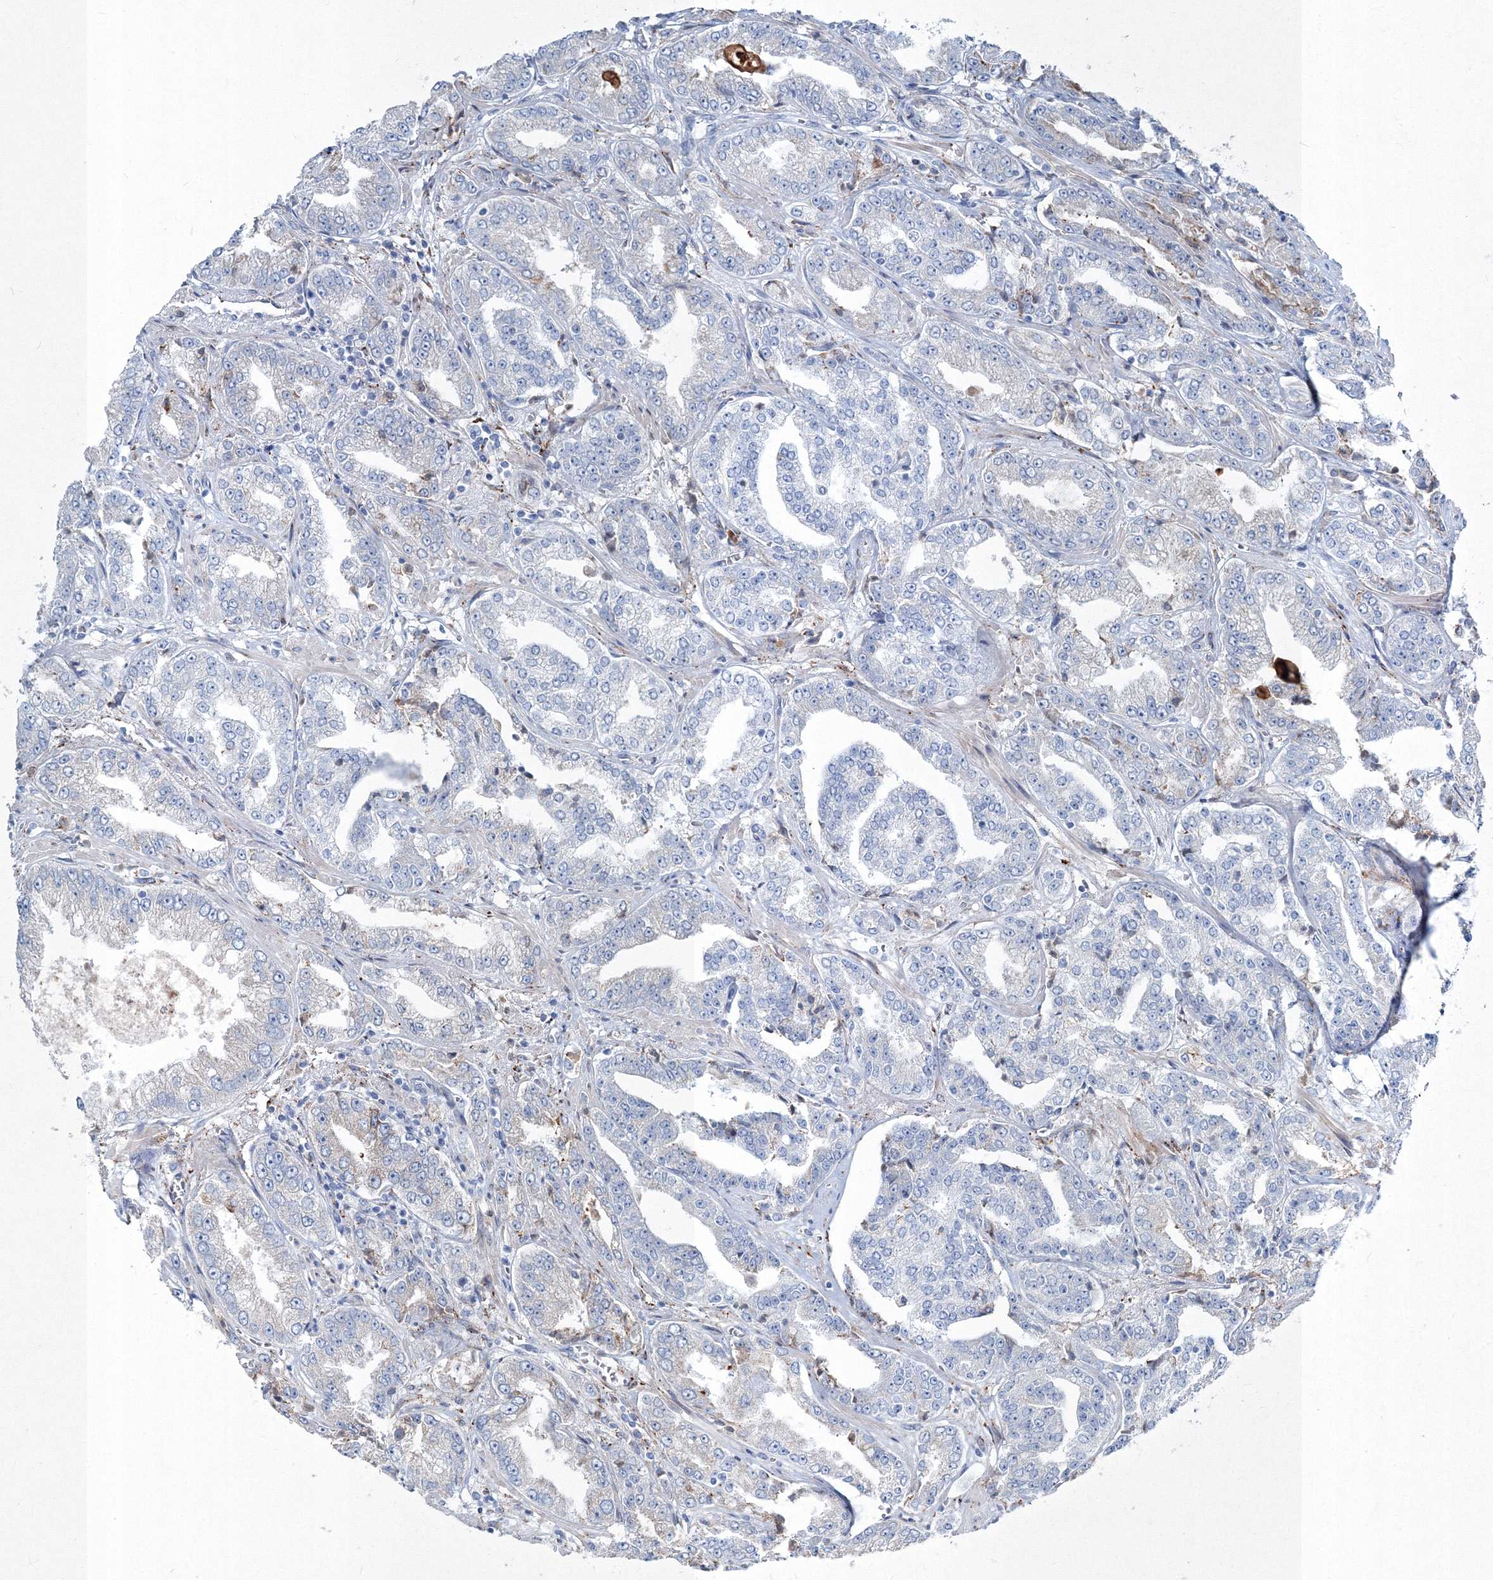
{"staining": {"intensity": "negative", "quantity": "none", "location": "none"}, "tissue": "prostate cancer", "cell_type": "Tumor cells", "image_type": "cancer", "snomed": [{"axis": "morphology", "description": "Adenocarcinoma, High grade"}, {"axis": "topography", "description": "Prostate"}], "caption": "This is an immunohistochemistry photomicrograph of human prostate high-grade adenocarcinoma. There is no positivity in tumor cells.", "gene": "RCN1", "patient": {"sex": "male", "age": 71}}